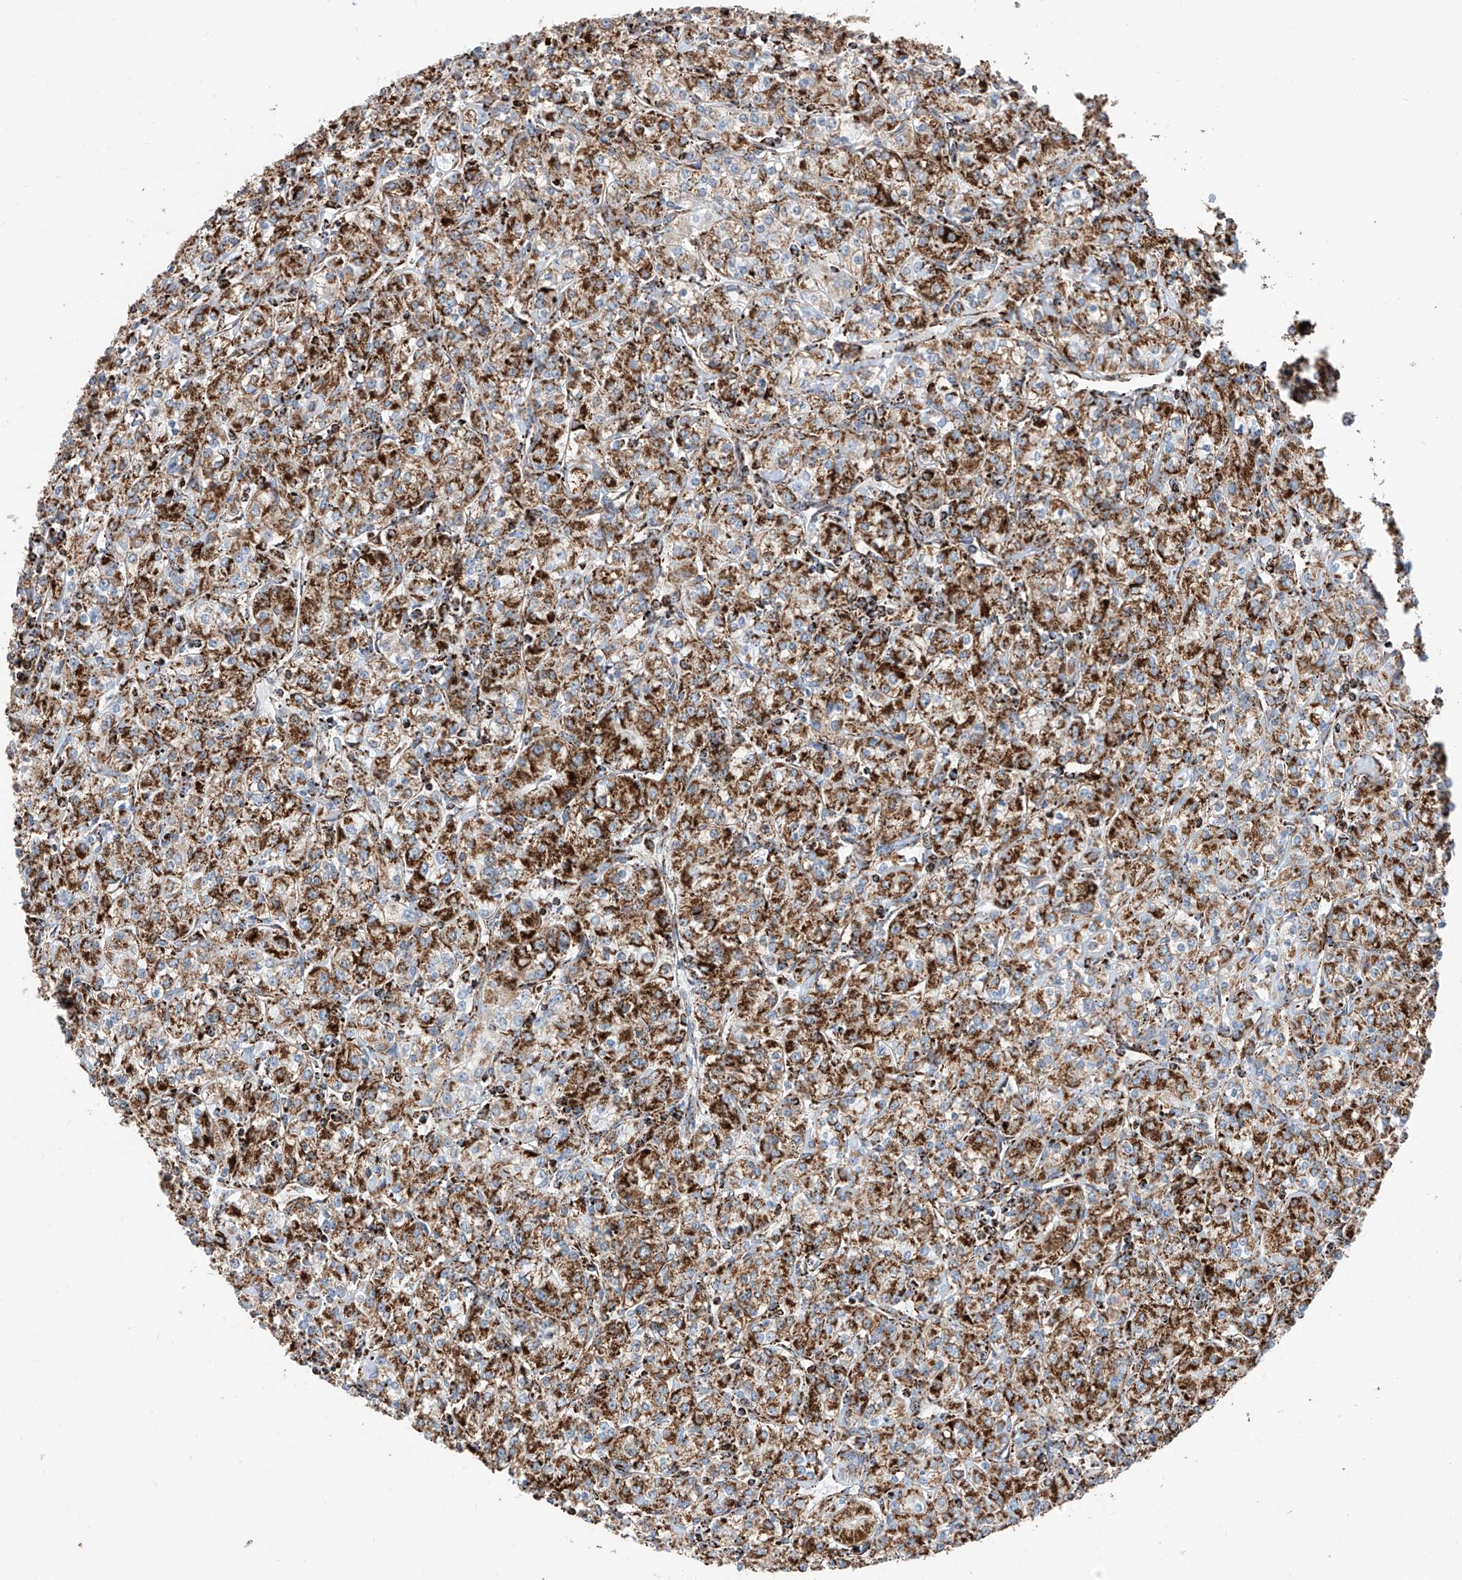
{"staining": {"intensity": "strong", "quantity": "25%-75%", "location": "cytoplasmic/membranous"}, "tissue": "renal cancer", "cell_type": "Tumor cells", "image_type": "cancer", "snomed": [{"axis": "morphology", "description": "Adenocarcinoma, NOS"}, {"axis": "topography", "description": "Kidney"}], "caption": "About 25%-75% of tumor cells in adenocarcinoma (renal) display strong cytoplasmic/membranous protein expression as visualized by brown immunohistochemical staining.", "gene": "COX5B", "patient": {"sex": "male", "age": 77}}